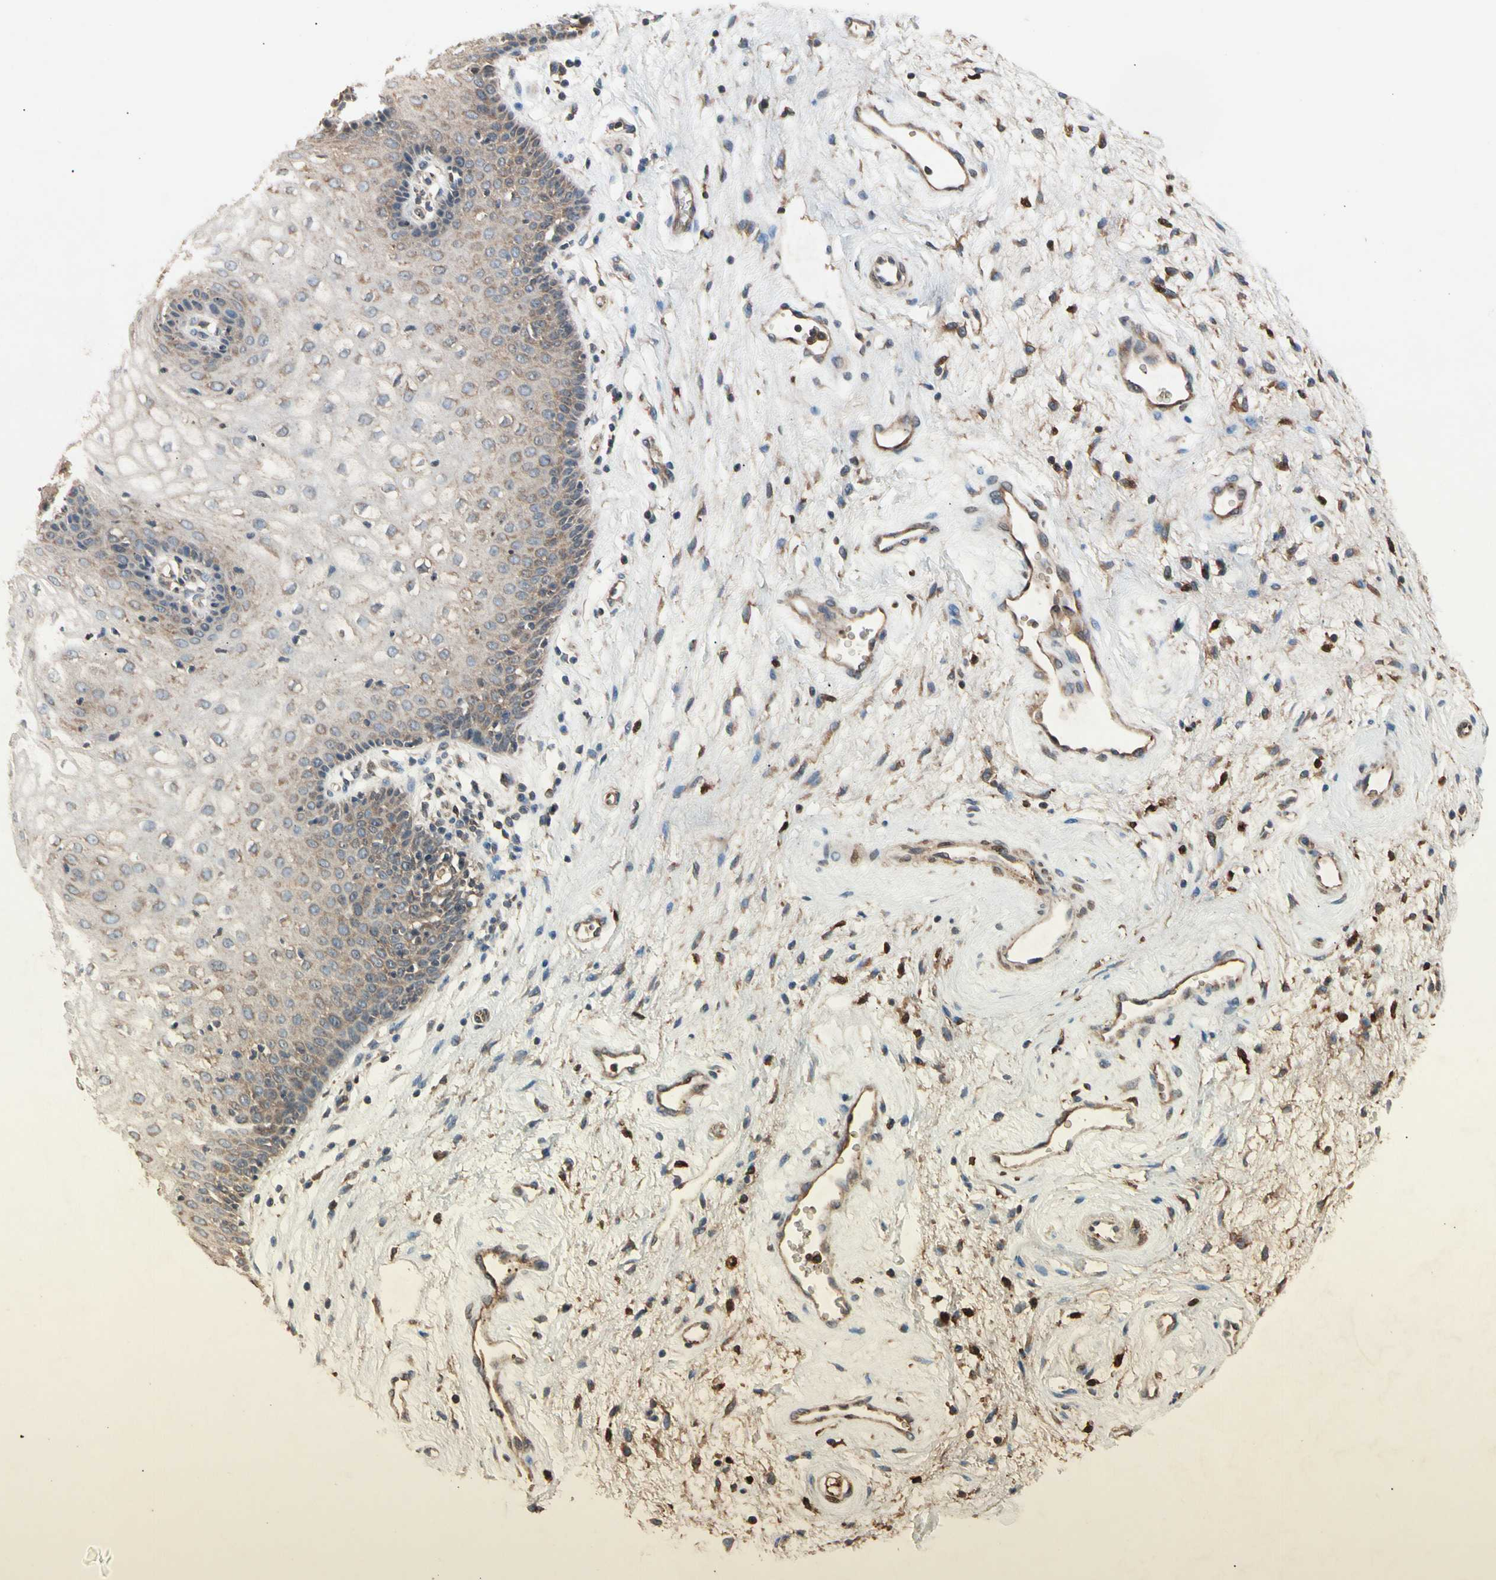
{"staining": {"intensity": "weak", "quantity": ">75%", "location": "cytoplasmic/membranous"}, "tissue": "vagina", "cell_type": "Squamous epithelial cells", "image_type": "normal", "snomed": [{"axis": "morphology", "description": "Normal tissue, NOS"}, {"axis": "topography", "description": "Vagina"}], "caption": "DAB immunohistochemical staining of normal vagina displays weak cytoplasmic/membranous protein expression in approximately >75% of squamous epithelial cells. The protein of interest is stained brown, and the nuclei are stained in blue (DAB (3,3'-diaminobenzidine) IHC with brightfield microscopy, high magnification).", "gene": "PRDX4", "patient": {"sex": "female", "age": 34}}